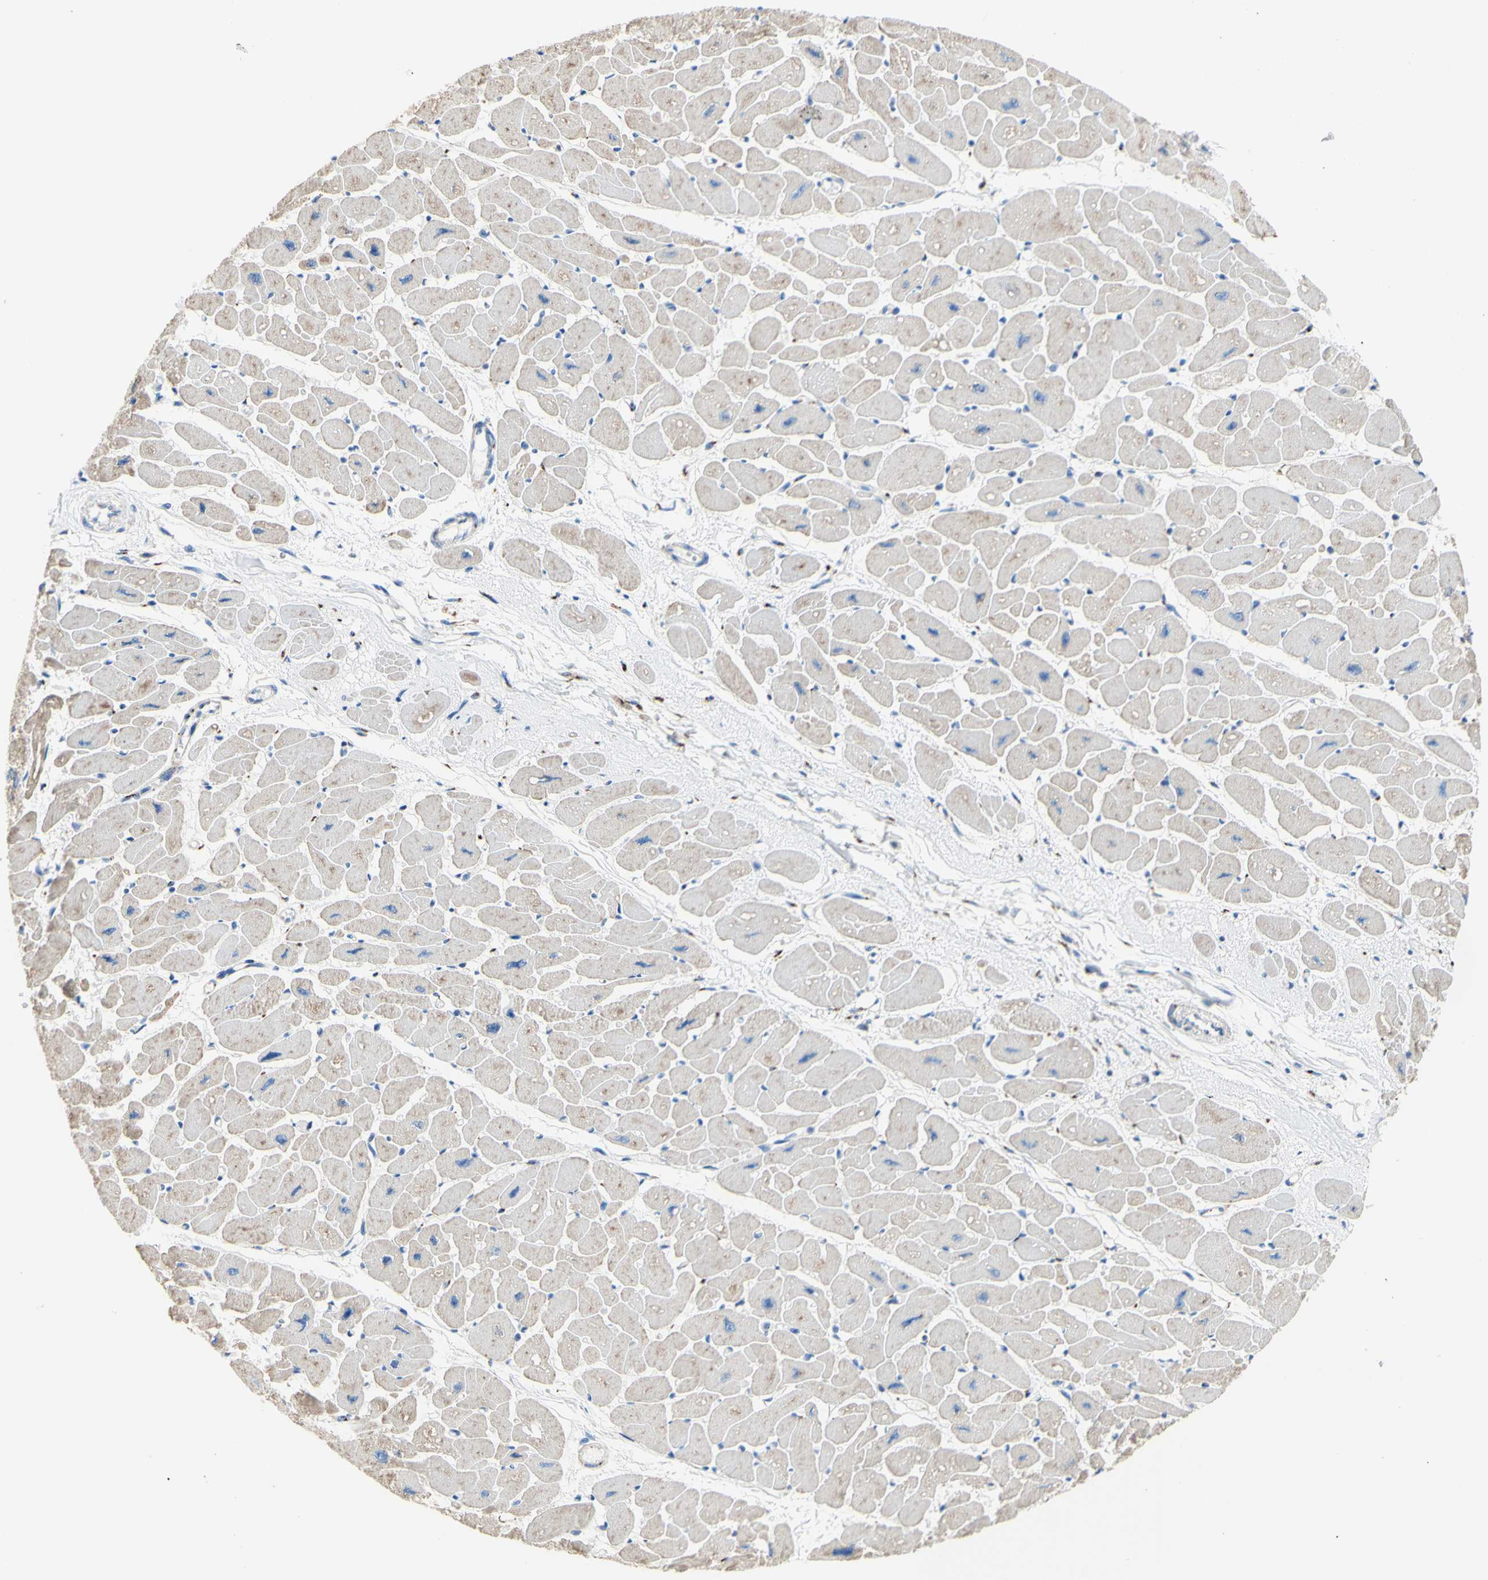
{"staining": {"intensity": "weak", "quantity": "<25%", "location": "cytoplasmic/membranous"}, "tissue": "heart muscle", "cell_type": "Cardiomyocytes", "image_type": "normal", "snomed": [{"axis": "morphology", "description": "Normal tissue, NOS"}, {"axis": "topography", "description": "Heart"}], "caption": "High power microscopy histopathology image of an immunohistochemistry (IHC) histopathology image of unremarkable heart muscle, revealing no significant staining in cardiomyocytes.", "gene": "GALNT2", "patient": {"sex": "female", "age": 54}}